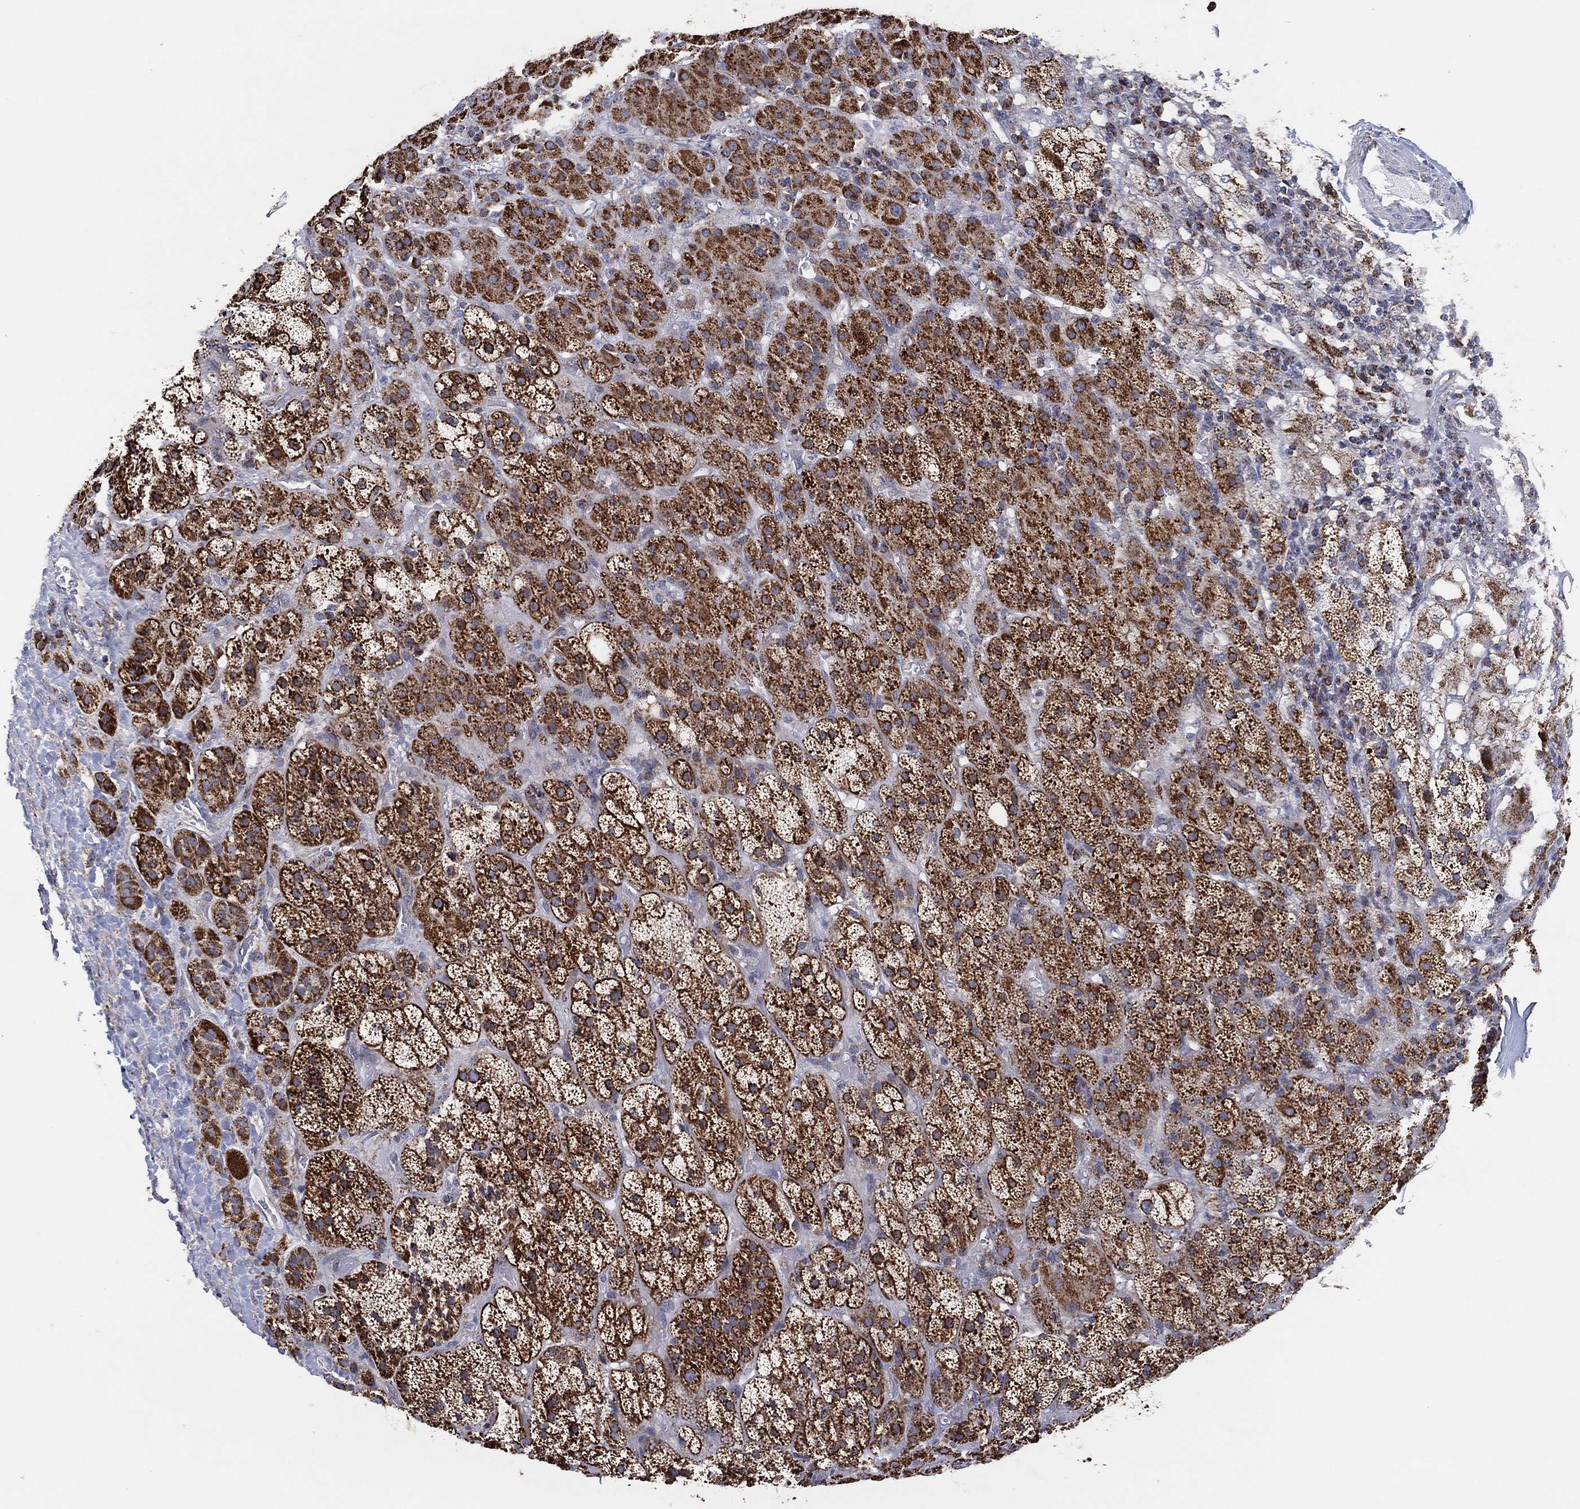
{"staining": {"intensity": "strong", "quantity": ">75%", "location": "cytoplasmic/membranous"}, "tissue": "adrenal gland", "cell_type": "Glandular cells", "image_type": "normal", "snomed": [{"axis": "morphology", "description": "Normal tissue, NOS"}, {"axis": "topography", "description": "Adrenal gland"}], "caption": "Adrenal gland stained with immunohistochemistry (IHC) shows strong cytoplasmic/membranous expression in about >75% of glandular cells.", "gene": "GCAT", "patient": {"sex": "male", "age": 70}}